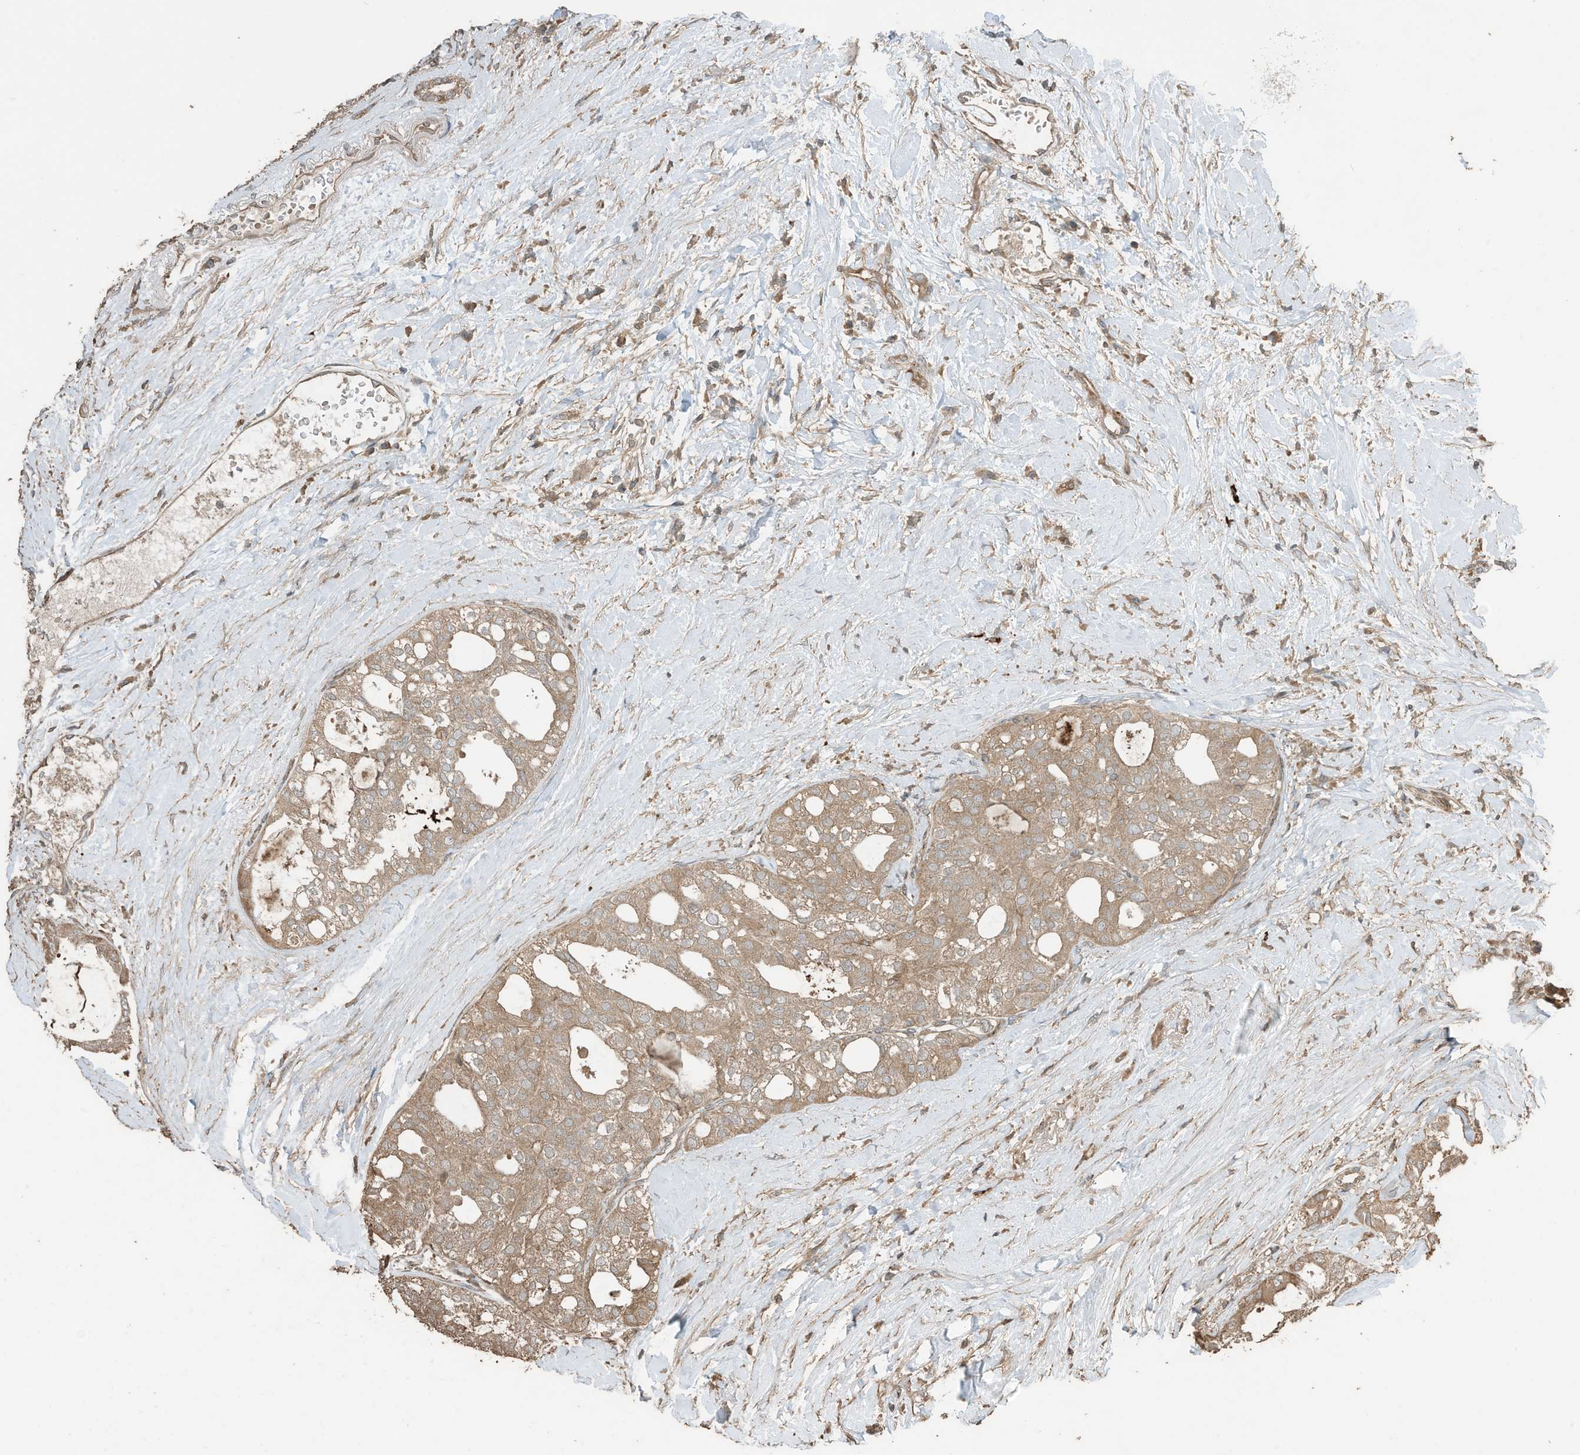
{"staining": {"intensity": "moderate", "quantity": ">75%", "location": "cytoplasmic/membranous"}, "tissue": "thyroid cancer", "cell_type": "Tumor cells", "image_type": "cancer", "snomed": [{"axis": "morphology", "description": "Follicular adenoma carcinoma, NOS"}, {"axis": "topography", "description": "Thyroid gland"}], "caption": "An image of human thyroid cancer (follicular adenoma carcinoma) stained for a protein displays moderate cytoplasmic/membranous brown staining in tumor cells.", "gene": "ZNF653", "patient": {"sex": "male", "age": 75}}